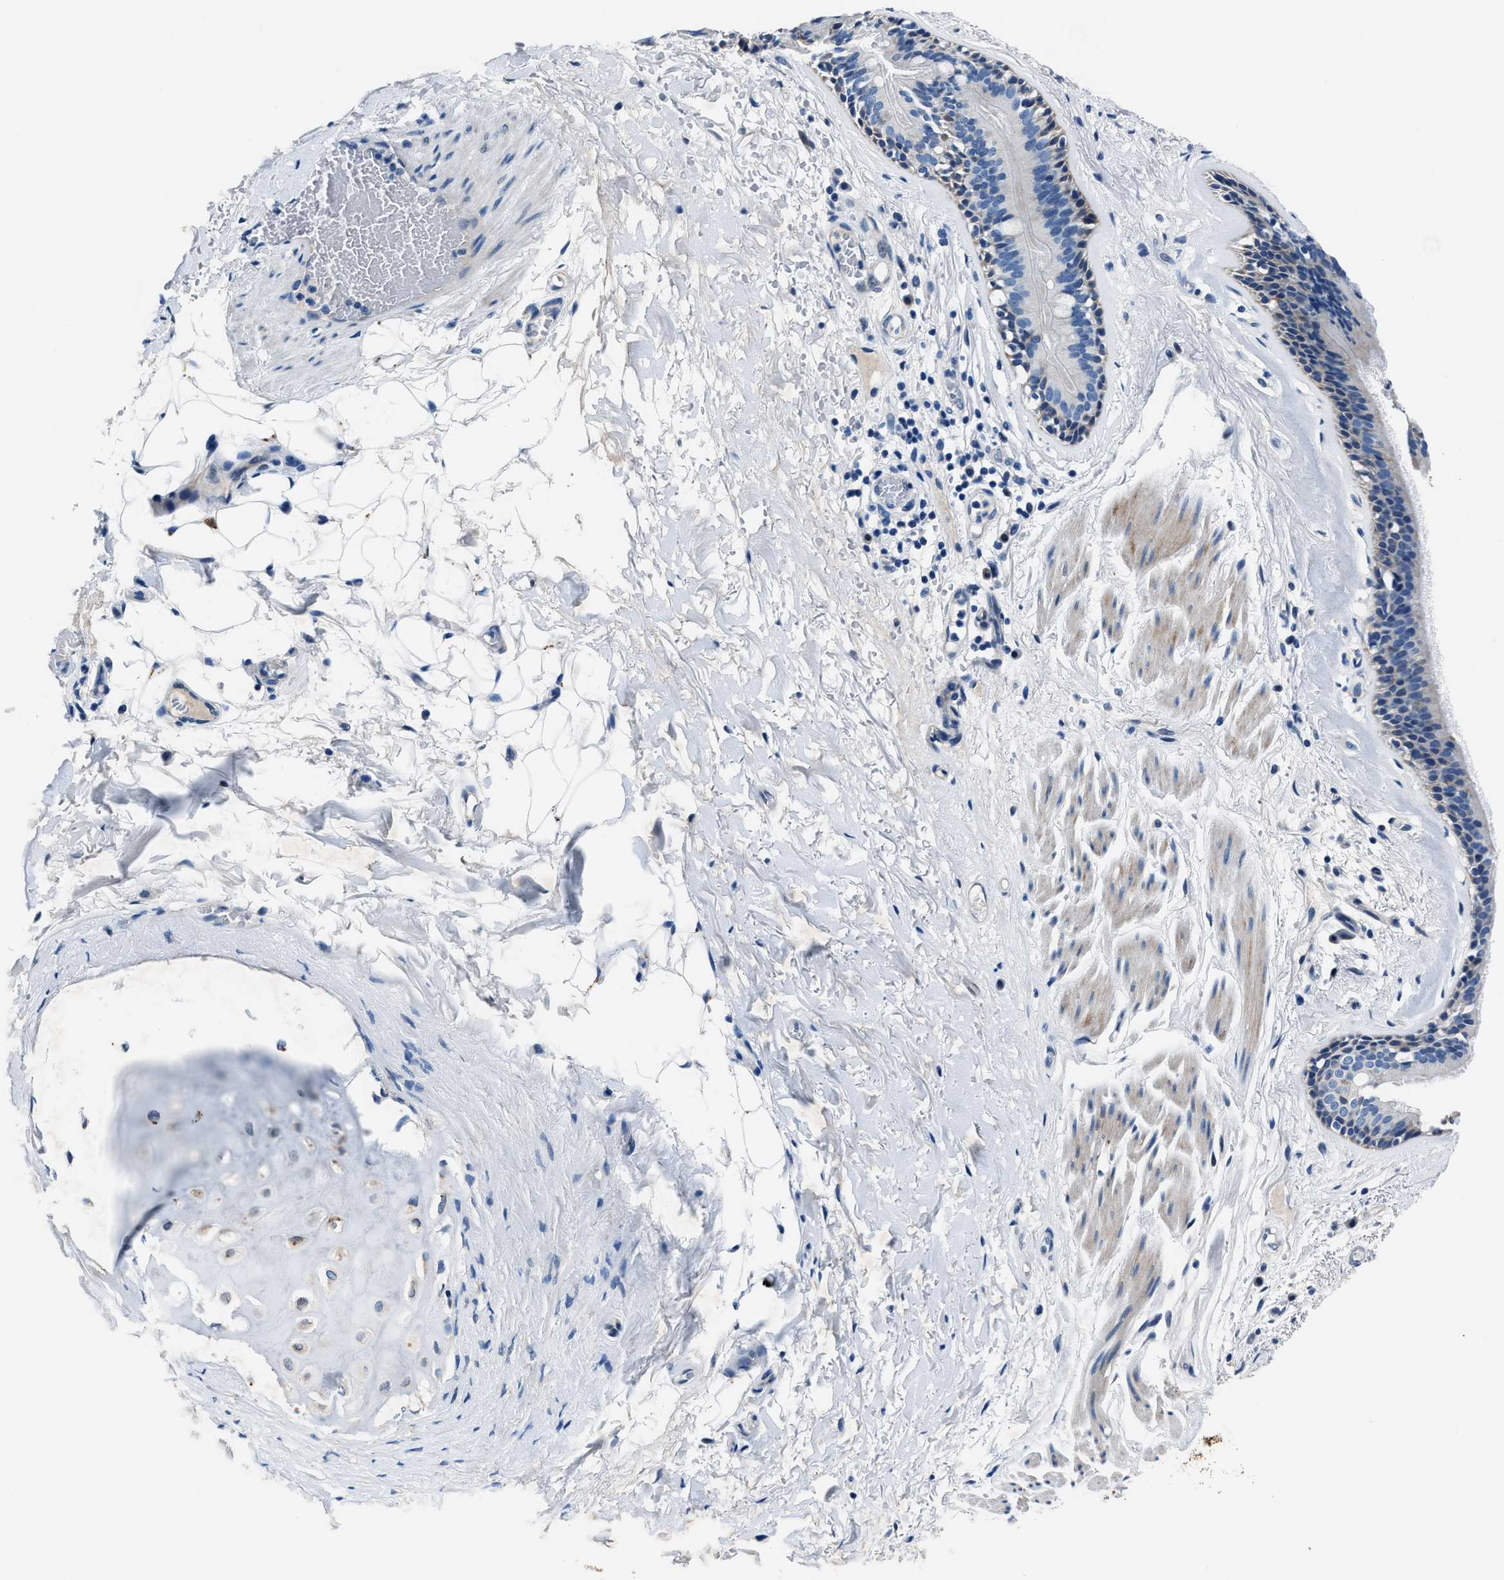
{"staining": {"intensity": "negative", "quantity": "none", "location": "none"}, "tissue": "bronchus", "cell_type": "Respiratory epithelial cells", "image_type": "normal", "snomed": [{"axis": "morphology", "description": "Normal tissue, NOS"}, {"axis": "topography", "description": "Cartilage tissue"}], "caption": "Immunohistochemistry (IHC) histopathology image of unremarkable human bronchus stained for a protein (brown), which reveals no expression in respiratory epithelial cells.", "gene": "NACAD", "patient": {"sex": "female", "age": 63}}